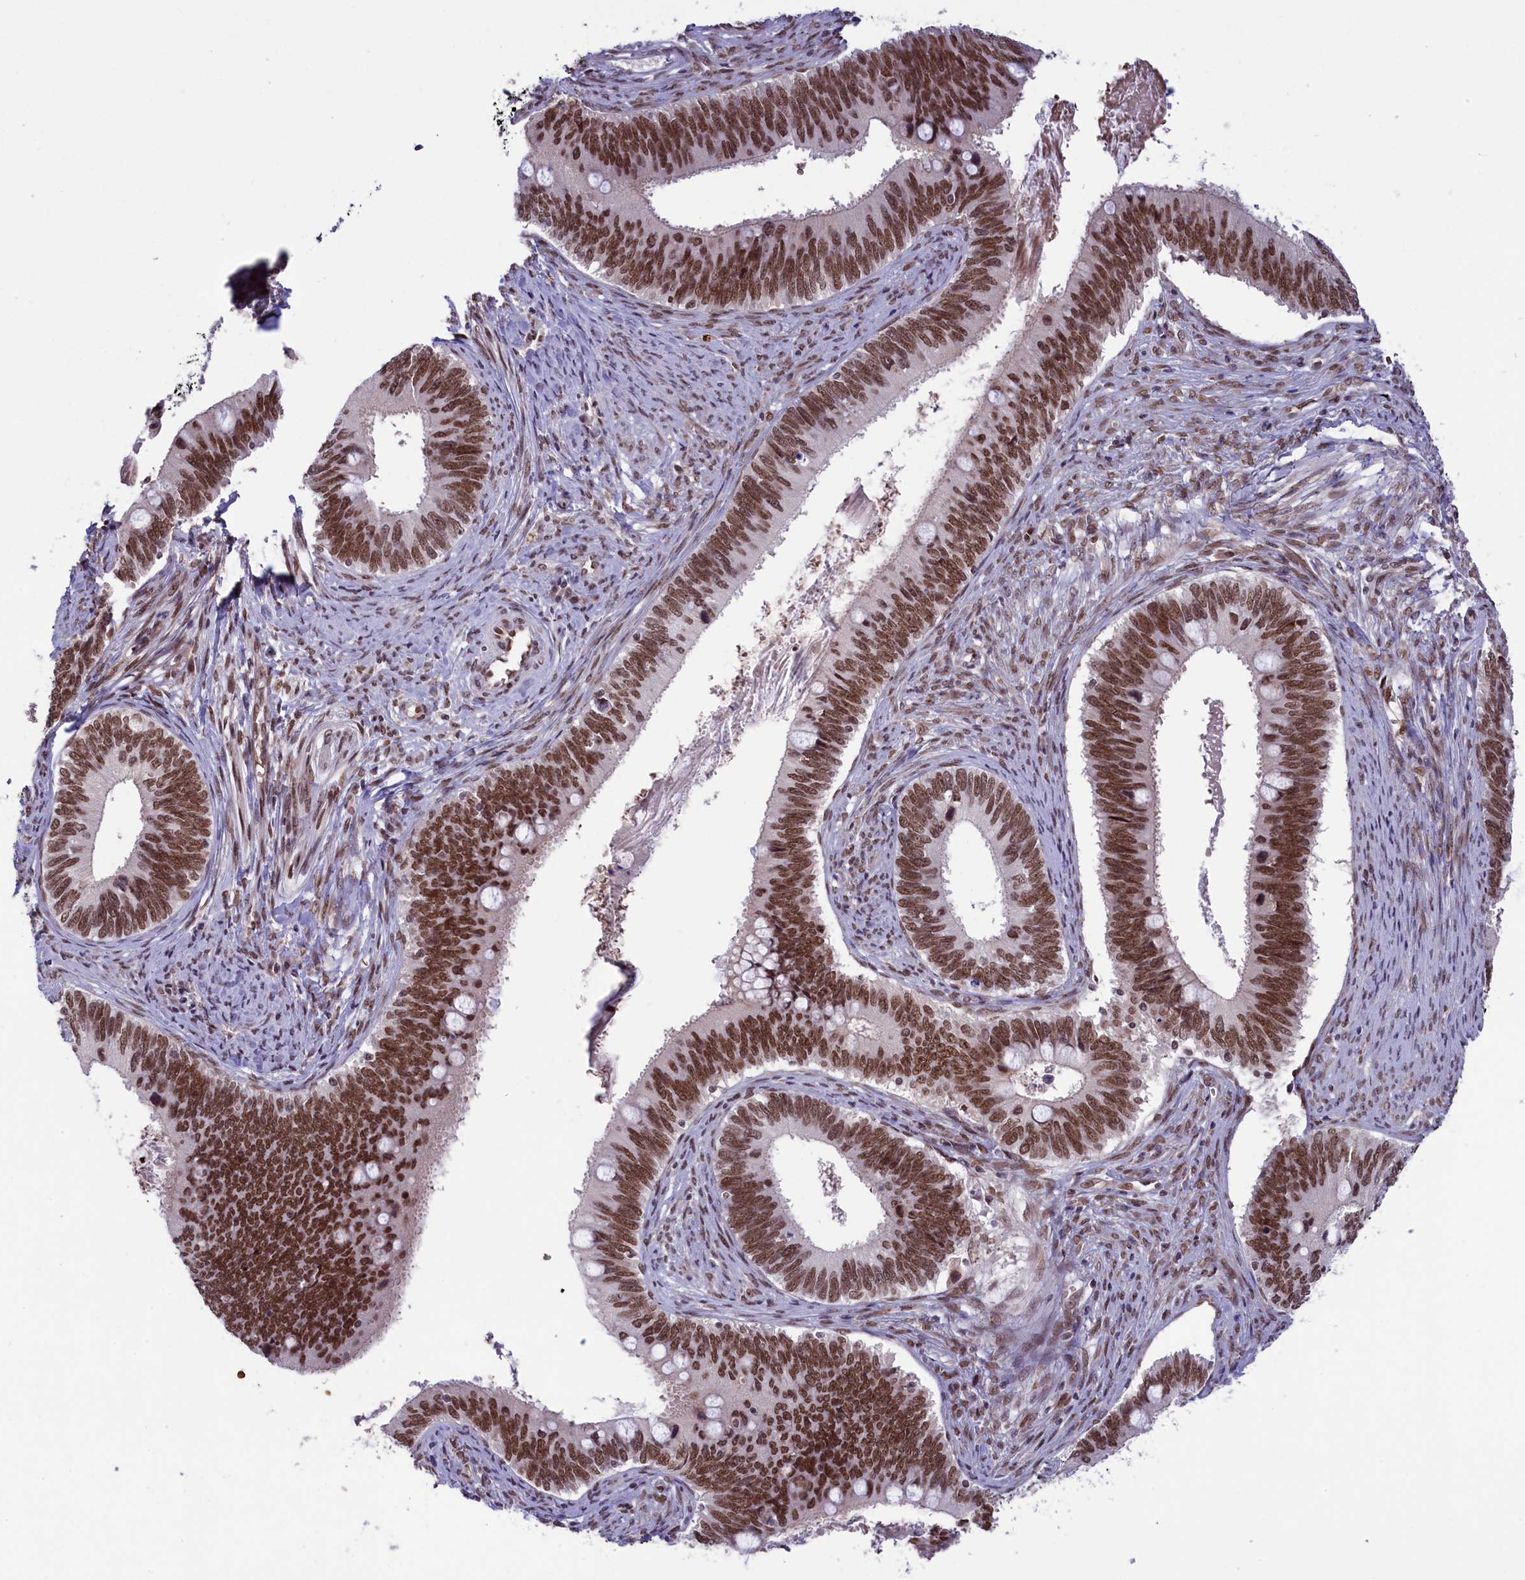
{"staining": {"intensity": "moderate", "quantity": ">75%", "location": "nuclear"}, "tissue": "cervical cancer", "cell_type": "Tumor cells", "image_type": "cancer", "snomed": [{"axis": "morphology", "description": "Adenocarcinoma, NOS"}, {"axis": "topography", "description": "Cervix"}], "caption": "This is a micrograph of immunohistochemistry (IHC) staining of cervical adenocarcinoma, which shows moderate expression in the nuclear of tumor cells.", "gene": "MPHOSPH8", "patient": {"sex": "female", "age": 42}}